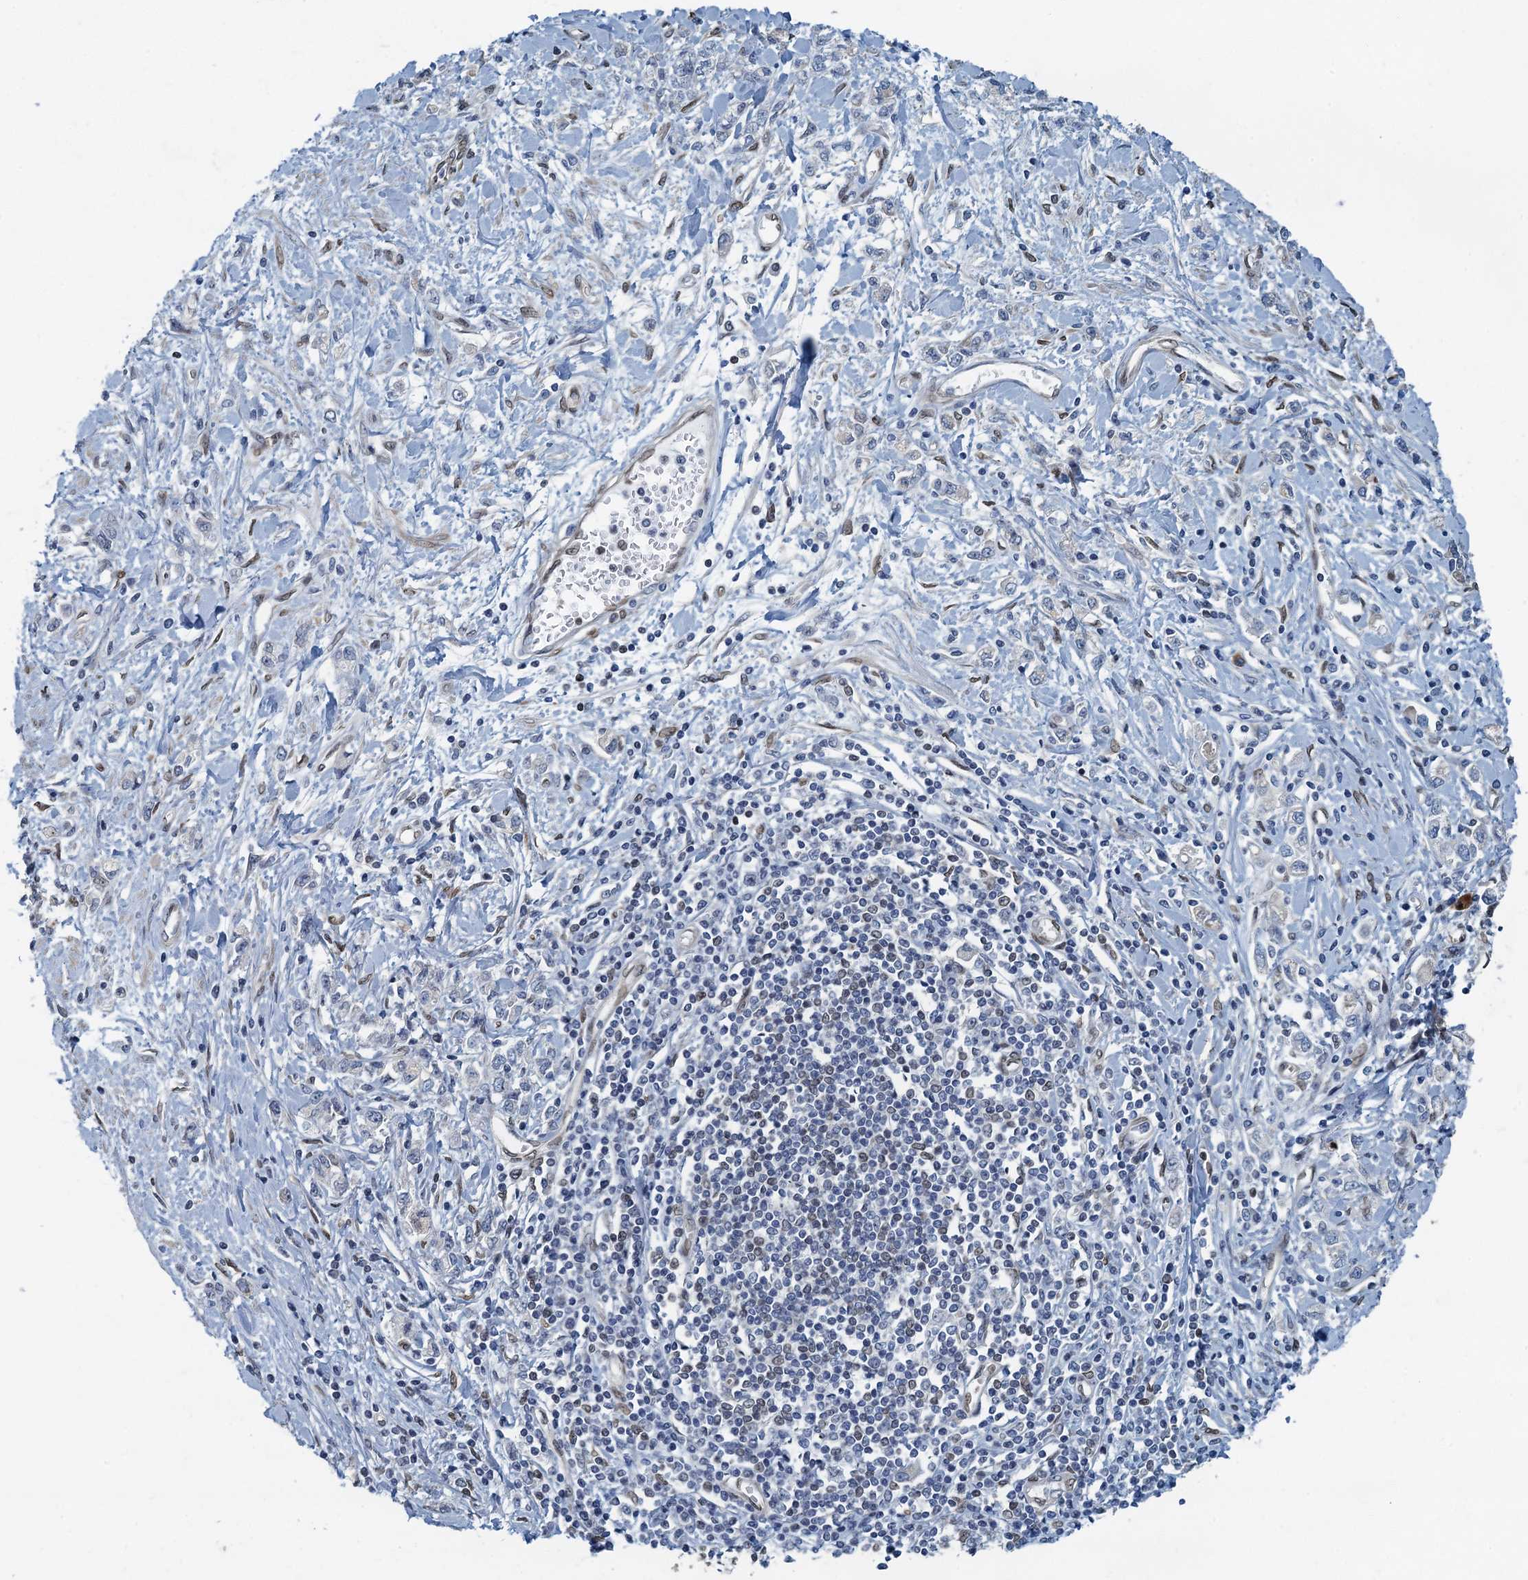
{"staining": {"intensity": "negative", "quantity": "none", "location": "none"}, "tissue": "stomach cancer", "cell_type": "Tumor cells", "image_type": "cancer", "snomed": [{"axis": "morphology", "description": "Adenocarcinoma, NOS"}, {"axis": "topography", "description": "Stomach"}], "caption": "Stomach cancer stained for a protein using immunohistochemistry (IHC) demonstrates no positivity tumor cells.", "gene": "CCDC34", "patient": {"sex": "female", "age": 76}}